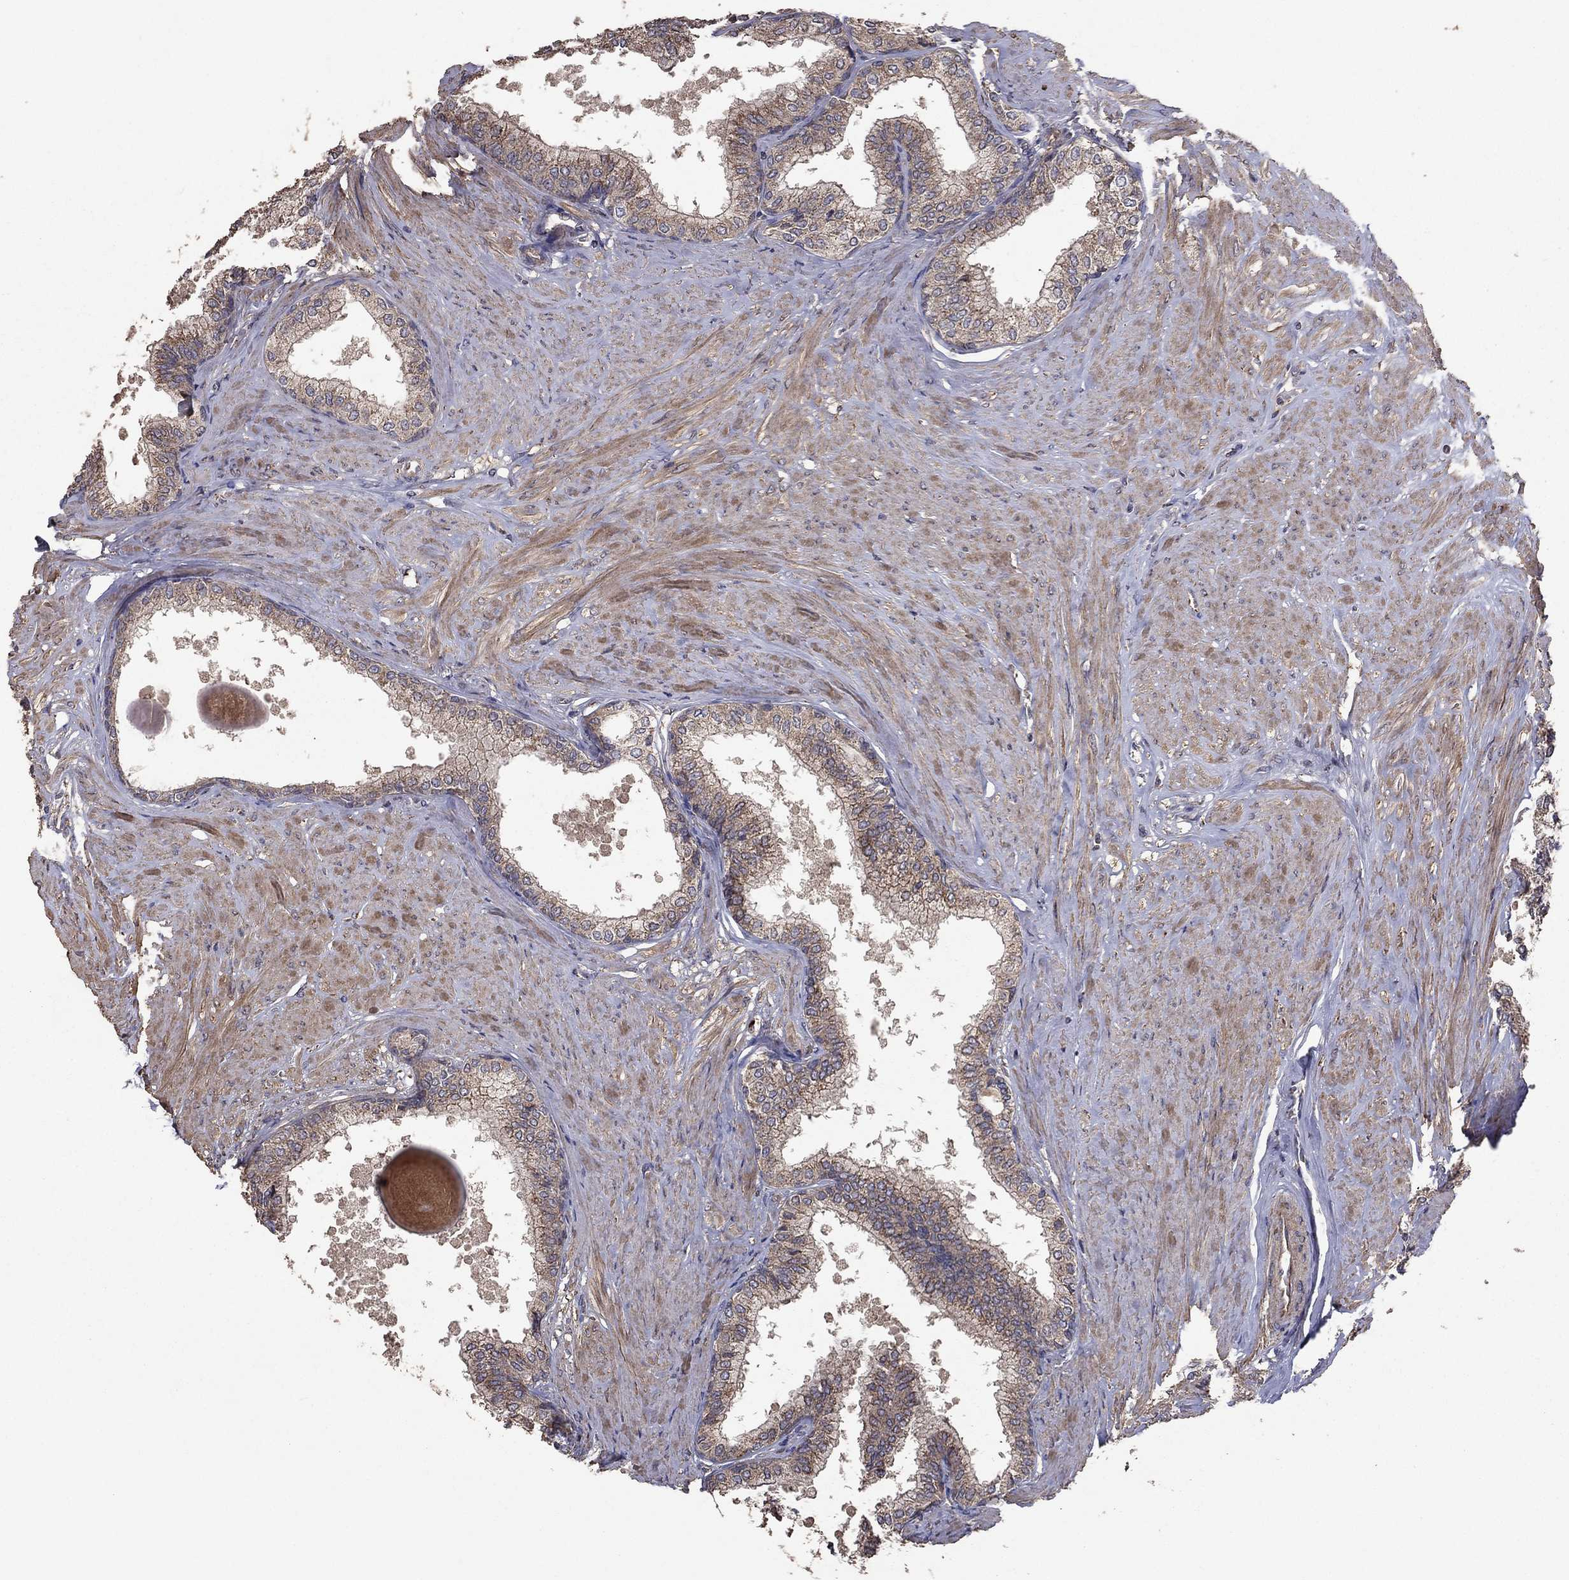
{"staining": {"intensity": "moderate", "quantity": "<25%", "location": "cytoplasmic/membranous"}, "tissue": "prostate", "cell_type": "Glandular cells", "image_type": "normal", "snomed": [{"axis": "morphology", "description": "Normal tissue, NOS"}, {"axis": "topography", "description": "Prostate"}], "caption": "Human prostate stained with a brown dye demonstrates moderate cytoplasmic/membranous positive staining in about <25% of glandular cells.", "gene": "FLT4", "patient": {"sex": "male", "age": 63}}